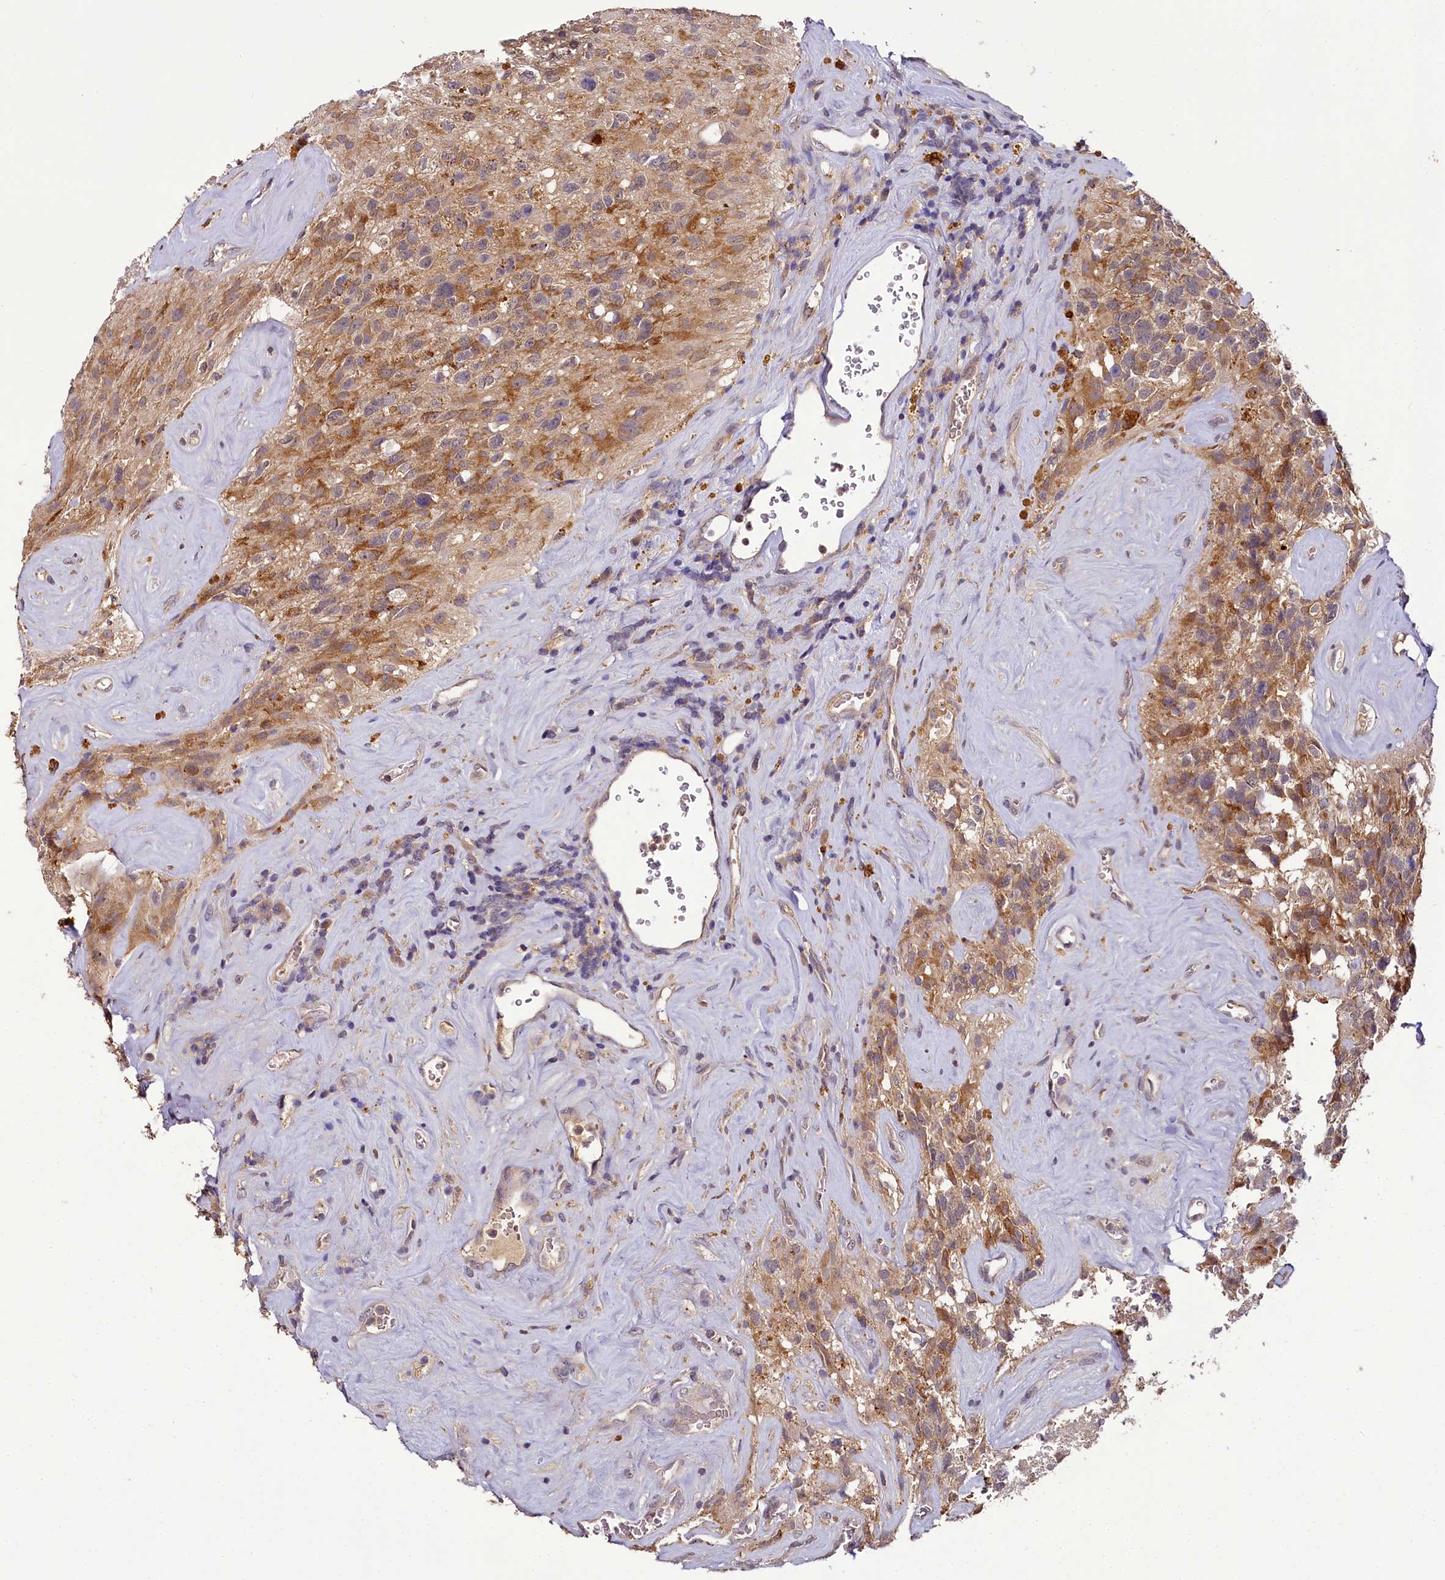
{"staining": {"intensity": "moderate", "quantity": "25%-75%", "location": "cytoplasmic/membranous"}, "tissue": "glioma", "cell_type": "Tumor cells", "image_type": "cancer", "snomed": [{"axis": "morphology", "description": "Glioma, malignant, High grade"}, {"axis": "topography", "description": "Brain"}], "caption": "Human malignant high-grade glioma stained with a protein marker reveals moderate staining in tumor cells.", "gene": "TMEM39A", "patient": {"sex": "male", "age": 69}}